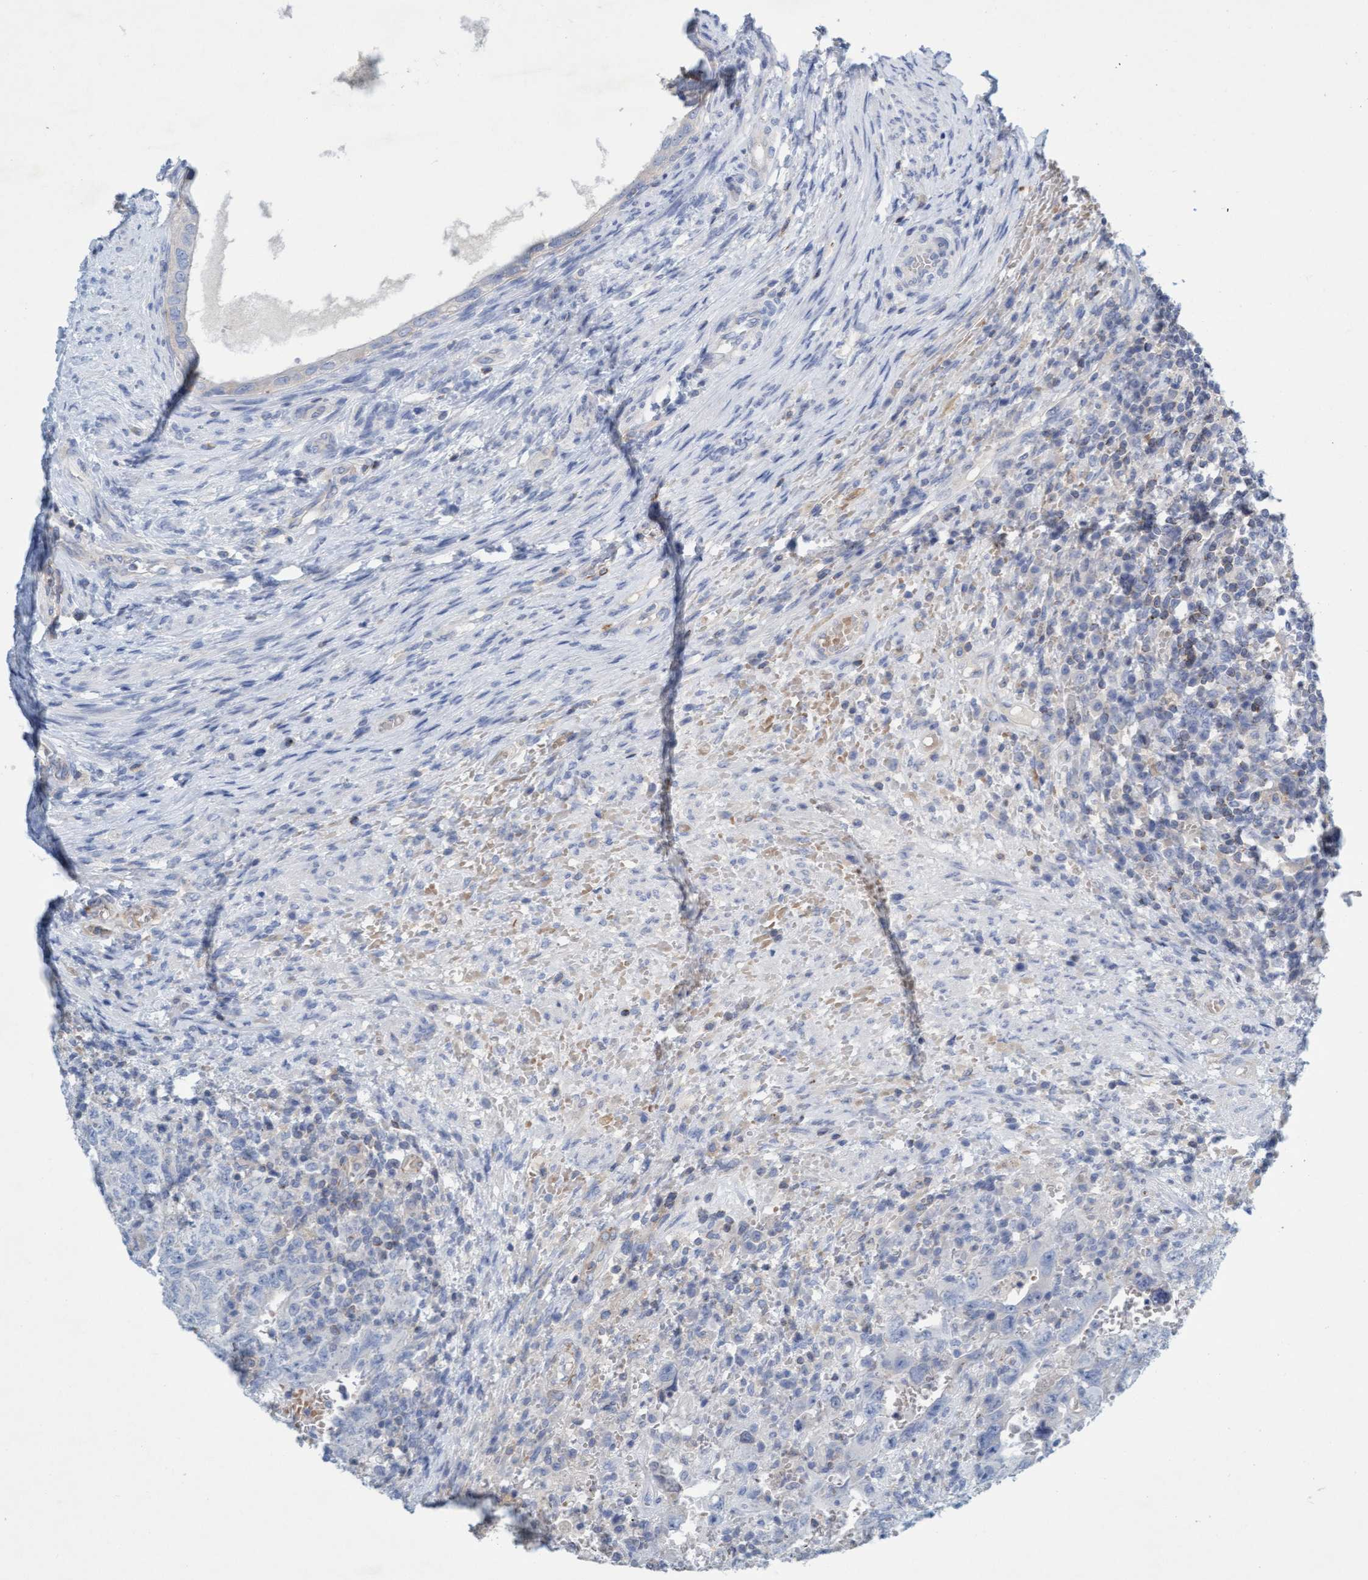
{"staining": {"intensity": "negative", "quantity": "none", "location": "none"}, "tissue": "testis cancer", "cell_type": "Tumor cells", "image_type": "cancer", "snomed": [{"axis": "morphology", "description": "Carcinoma, Embryonal, NOS"}, {"axis": "topography", "description": "Testis"}], "caption": "The immunohistochemistry (IHC) image has no significant positivity in tumor cells of testis cancer tissue.", "gene": "SIGIRR", "patient": {"sex": "male", "age": 26}}